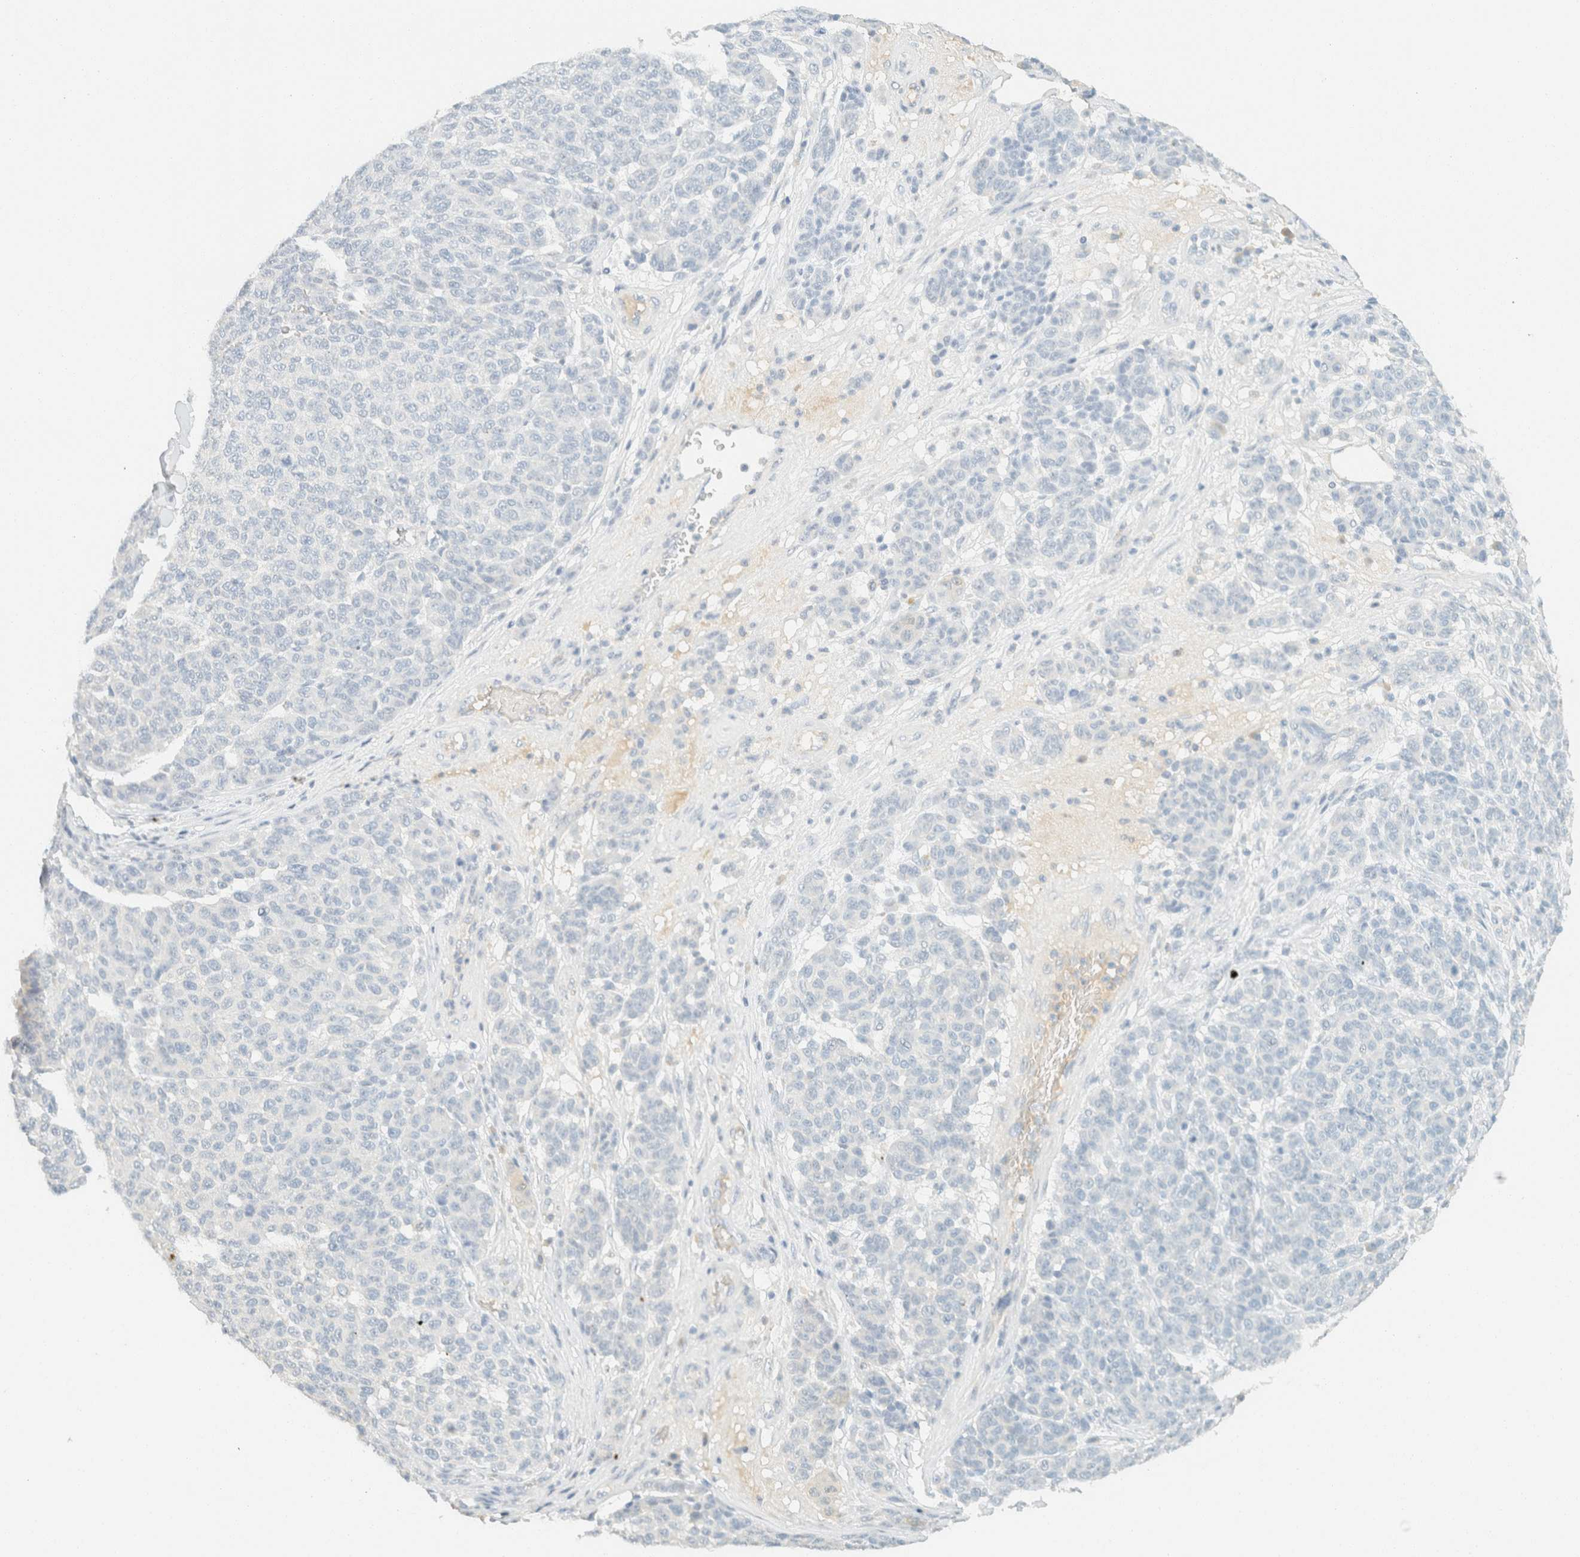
{"staining": {"intensity": "negative", "quantity": "none", "location": "none"}, "tissue": "melanoma", "cell_type": "Tumor cells", "image_type": "cancer", "snomed": [{"axis": "morphology", "description": "Malignant melanoma, NOS"}, {"axis": "topography", "description": "Skin"}], "caption": "This is a micrograph of IHC staining of melanoma, which shows no expression in tumor cells. (Stains: DAB (3,3'-diaminobenzidine) IHC with hematoxylin counter stain, Microscopy: brightfield microscopy at high magnification).", "gene": "GPA33", "patient": {"sex": "male", "age": 59}}